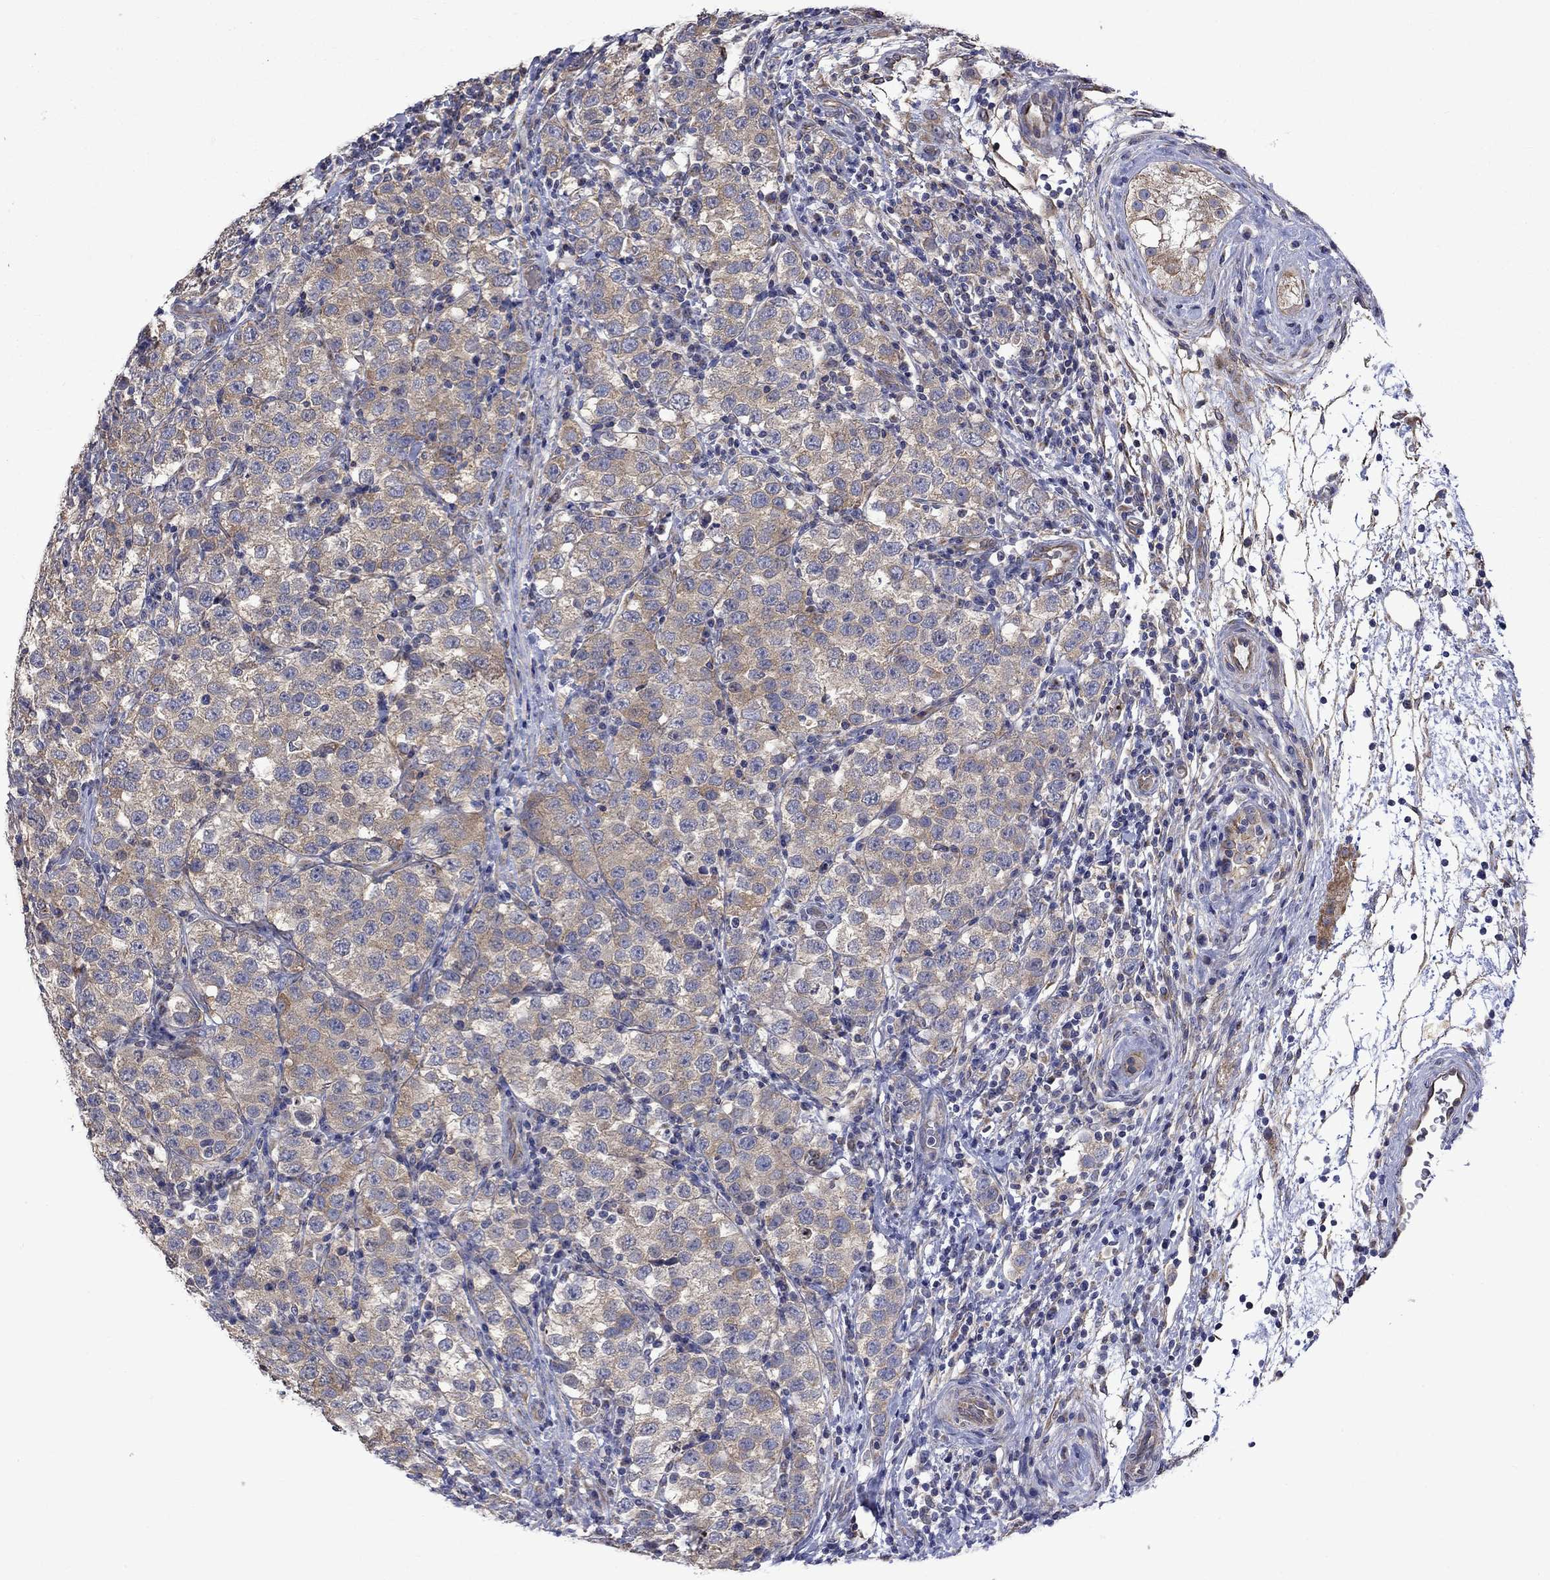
{"staining": {"intensity": "weak", "quantity": "25%-75%", "location": "cytoplasmic/membranous"}, "tissue": "testis cancer", "cell_type": "Tumor cells", "image_type": "cancer", "snomed": [{"axis": "morphology", "description": "Seminoma, NOS"}, {"axis": "topography", "description": "Testis"}], "caption": "IHC staining of testis cancer (seminoma), which exhibits low levels of weak cytoplasmic/membranous staining in about 25%-75% of tumor cells indicating weak cytoplasmic/membranous protein staining. The staining was performed using DAB (brown) for protein detection and nuclei were counterstained in hematoxylin (blue).", "gene": "CAMKK2", "patient": {"sex": "male", "age": 34}}